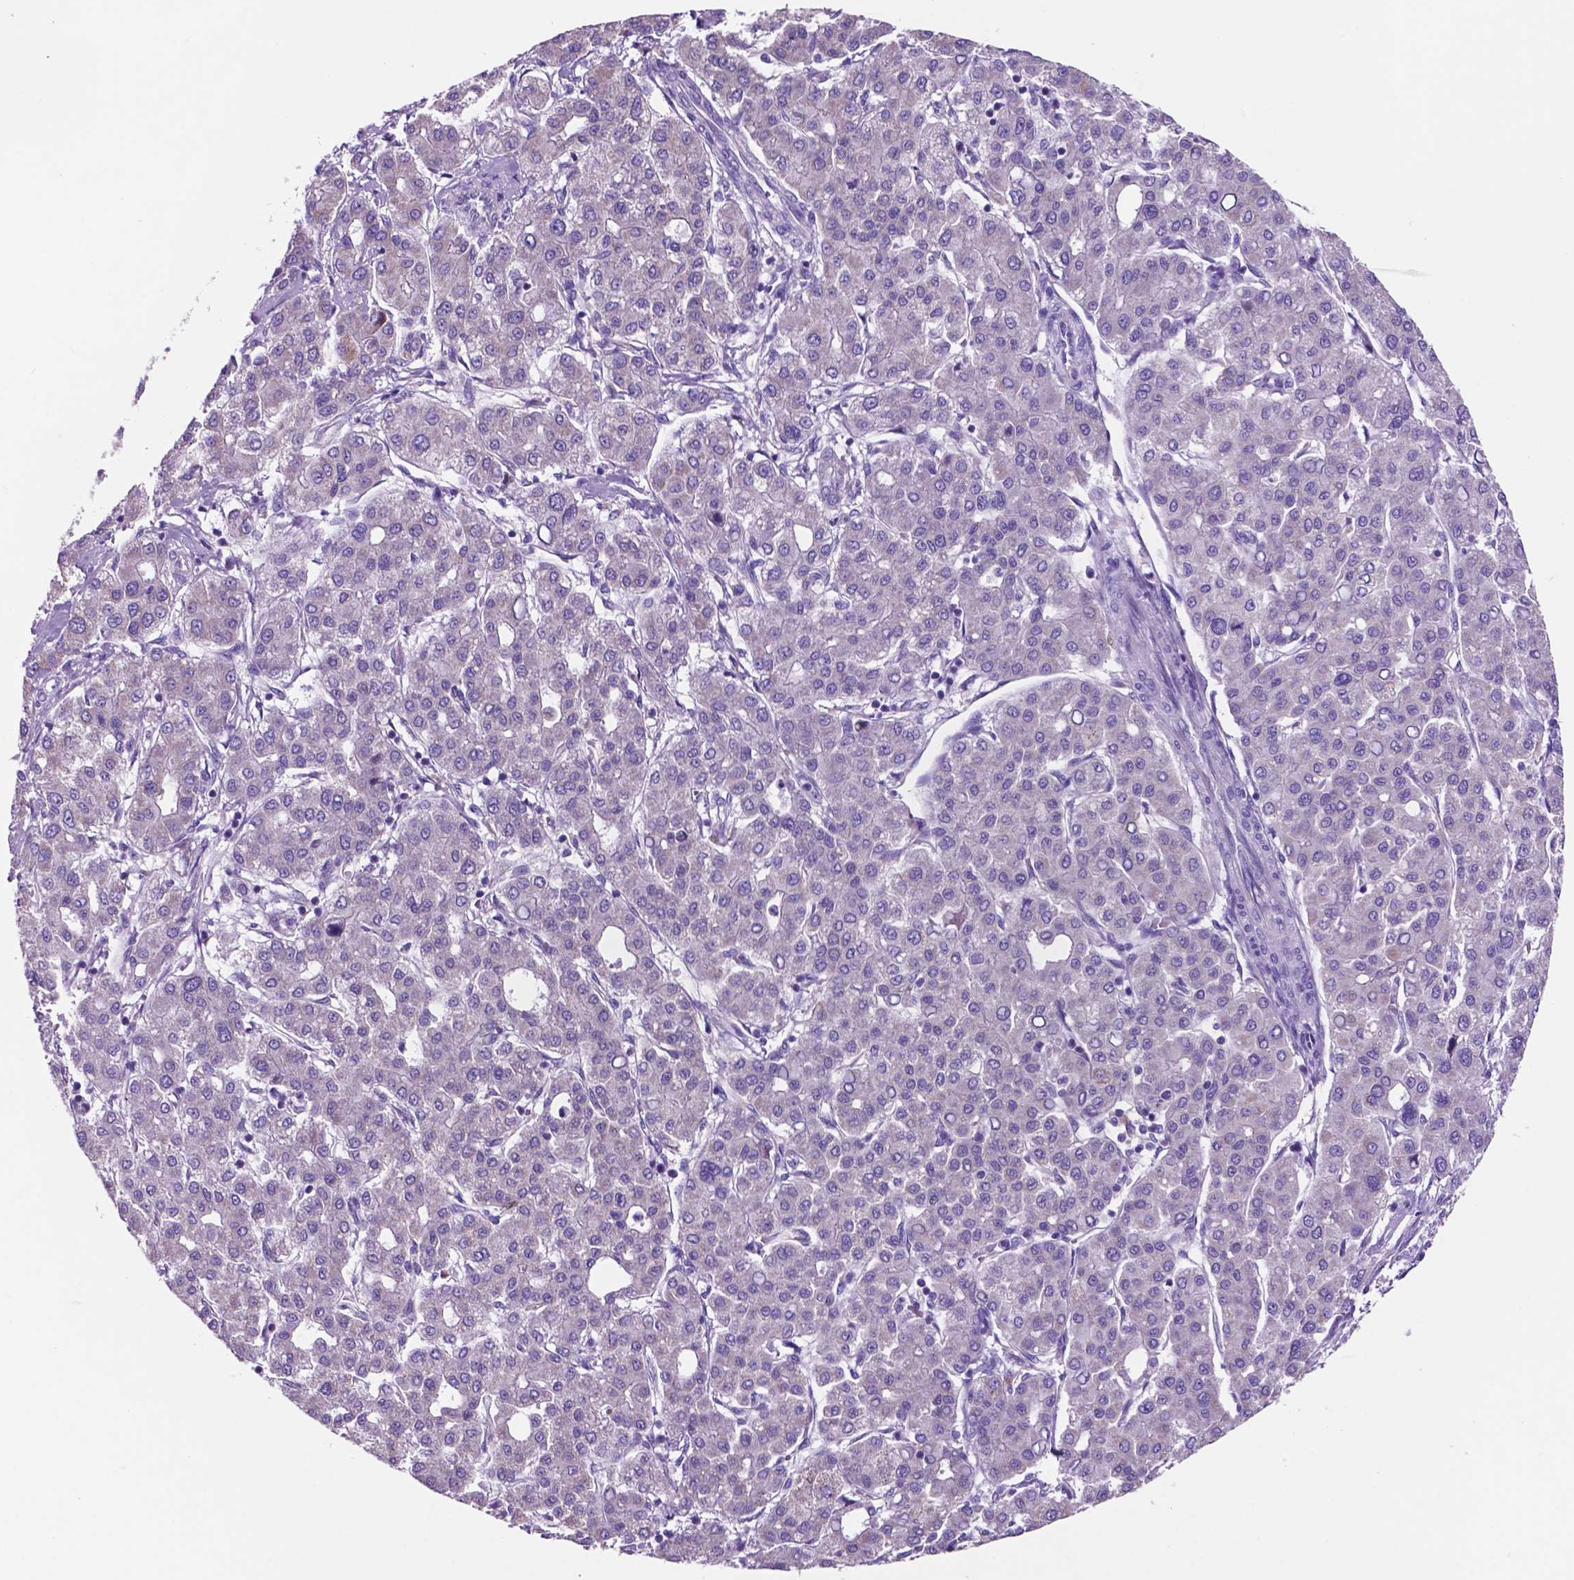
{"staining": {"intensity": "negative", "quantity": "none", "location": "none"}, "tissue": "liver cancer", "cell_type": "Tumor cells", "image_type": "cancer", "snomed": [{"axis": "morphology", "description": "Carcinoma, Hepatocellular, NOS"}, {"axis": "topography", "description": "Liver"}], "caption": "This is an immunohistochemistry (IHC) micrograph of liver hepatocellular carcinoma. There is no expression in tumor cells.", "gene": "TMEM121B", "patient": {"sex": "male", "age": 65}}